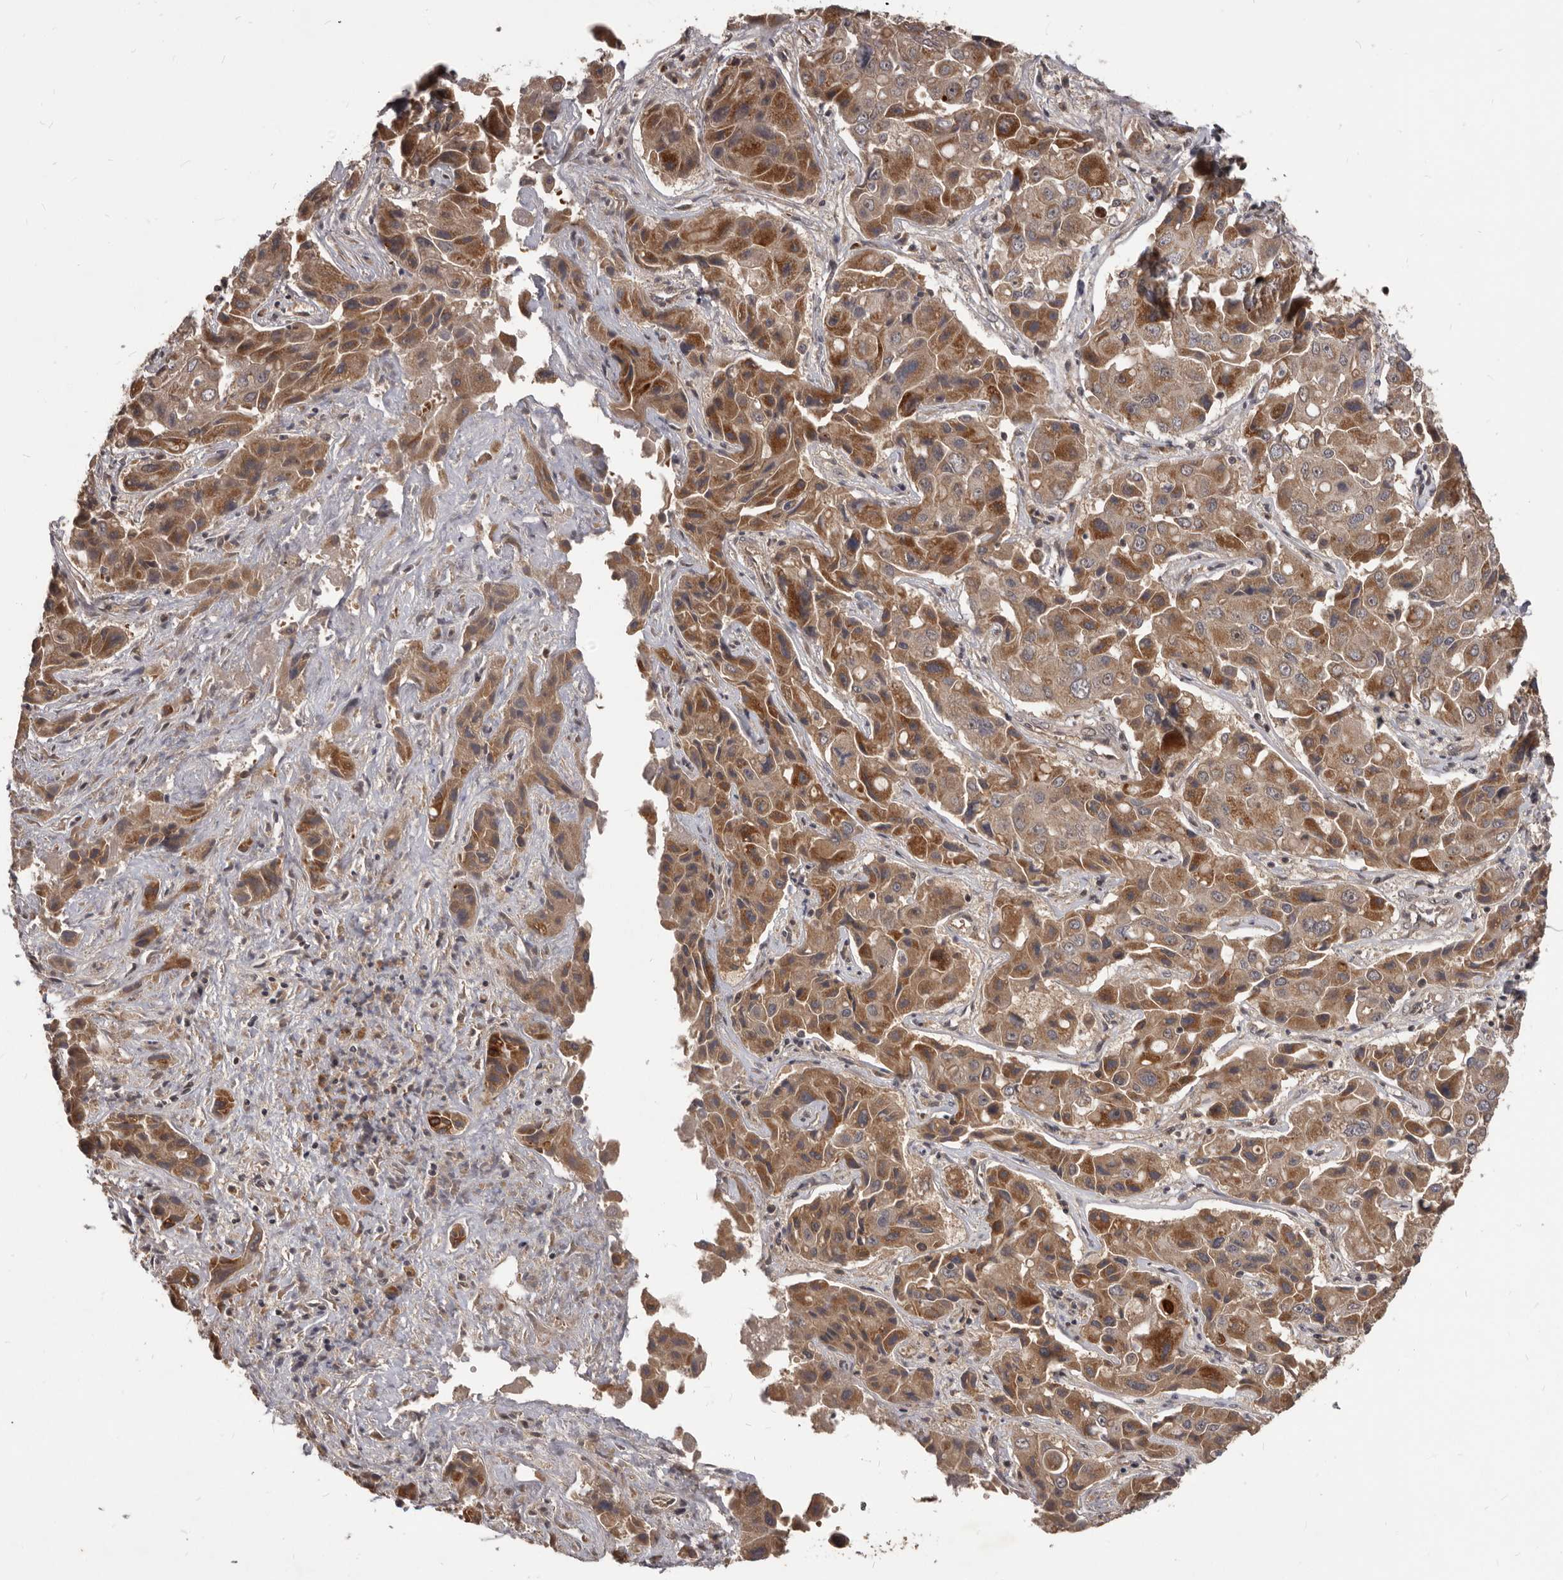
{"staining": {"intensity": "moderate", "quantity": ">75%", "location": "cytoplasmic/membranous"}, "tissue": "liver cancer", "cell_type": "Tumor cells", "image_type": "cancer", "snomed": [{"axis": "morphology", "description": "Cholangiocarcinoma"}, {"axis": "topography", "description": "Liver"}], "caption": "Immunohistochemistry (DAB) staining of human liver cholangiocarcinoma demonstrates moderate cytoplasmic/membranous protein staining in approximately >75% of tumor cells. (Brightfield microscopy of DAB IHC at high magnification).", "gene": "GABPB2", "patient": {"sex": "male", "age": 67}}